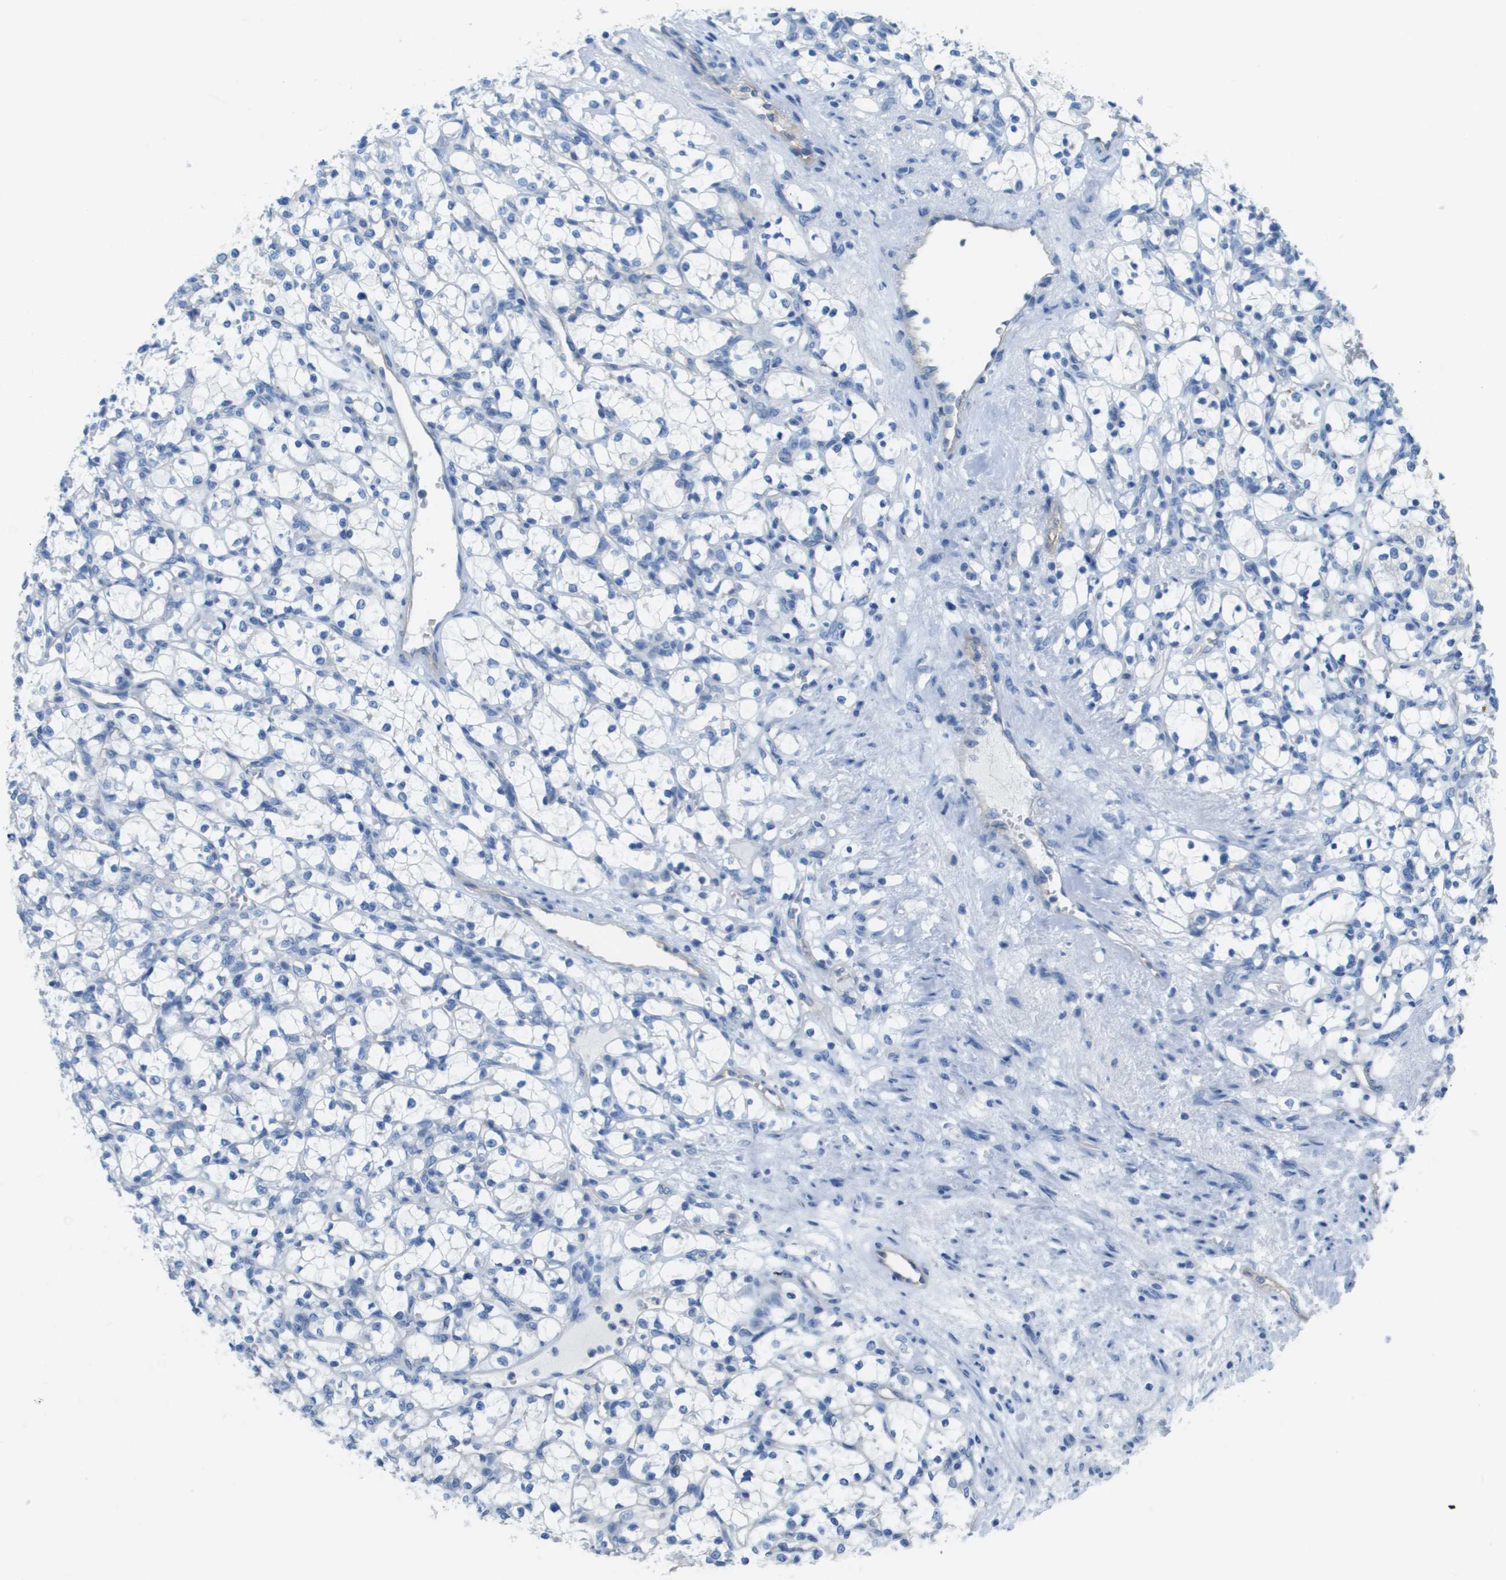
{"staining": {"intensity": "negative", "quantity": "none", "location": "none"}, "tissue": "renal cancer", "cell_type": "Tumor cells", "image_type": "cancer", "snomed": [{"axis": "morphology", "description": "Adenocarcinoma, NOS"}, {"axis": "topography", "description": "Kidney"}], "caption": "IHC image of neoplastic tissue: human adenocarcinoma (renal) stained with DAB (3,3'-diaminobenzidine) displays no significant protein expression in tumor cells.", "gene": "CD46", "patient": {"sex": "female", "age": 69}}